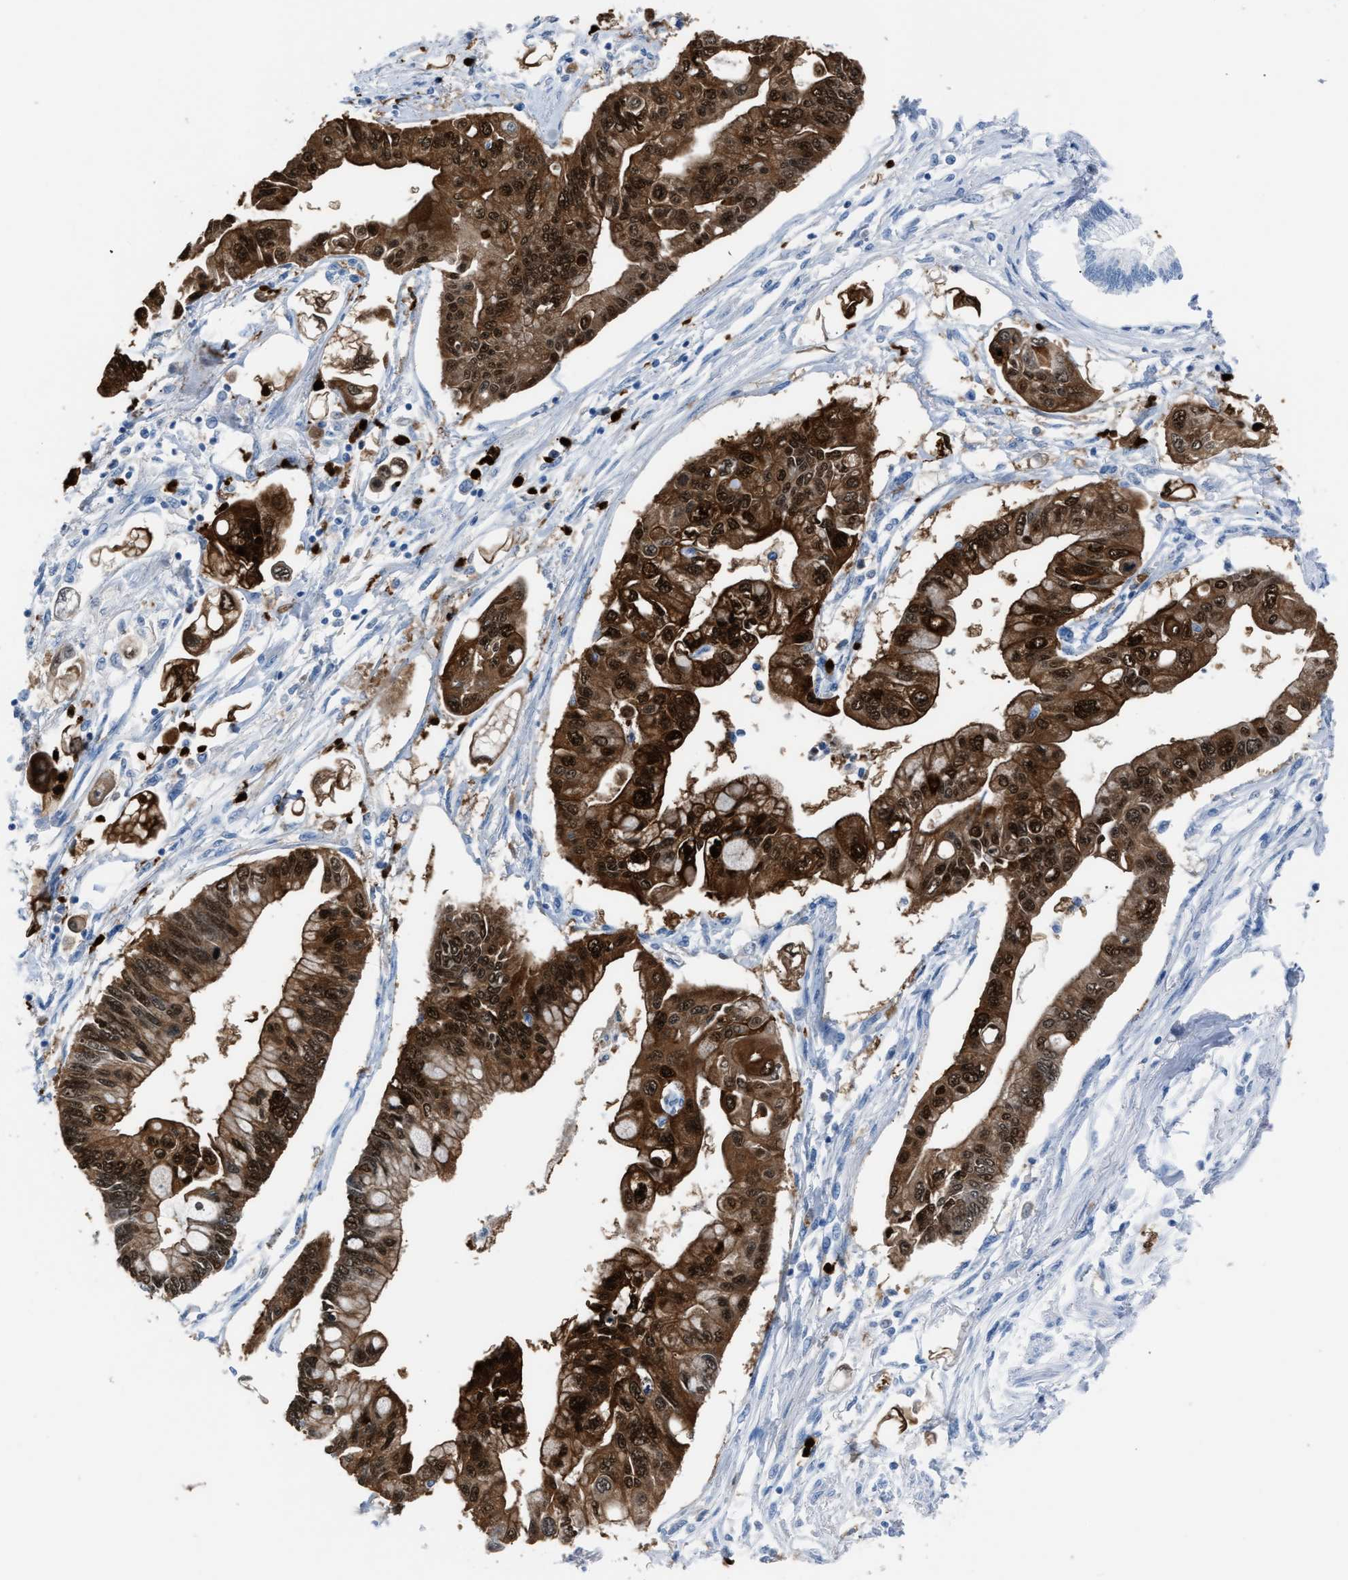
{"staining": {"intensity": "strong", "quantity": ">75%", "location": "cytoplasmic/membranous,nuclear"}, "tissue": "pancreatic cancer", "cell_type": "Tumor cells", "image_type": "cancer", "snomed": [{"axis": "morphology", "description": "Adenocarcinoma, NOS"}, {"axis": "topography", "description": "Pancreas"}], "caption": "A micrograph showing strong cytoplasmic/membranous and nuclear positivity in about >75% of tumor cells in pancreatic adenocarcinoma, as visualized by brown immunohistochemical staining.", "gene": "S100P", "patient": {"sex": "female", "age": 77}}